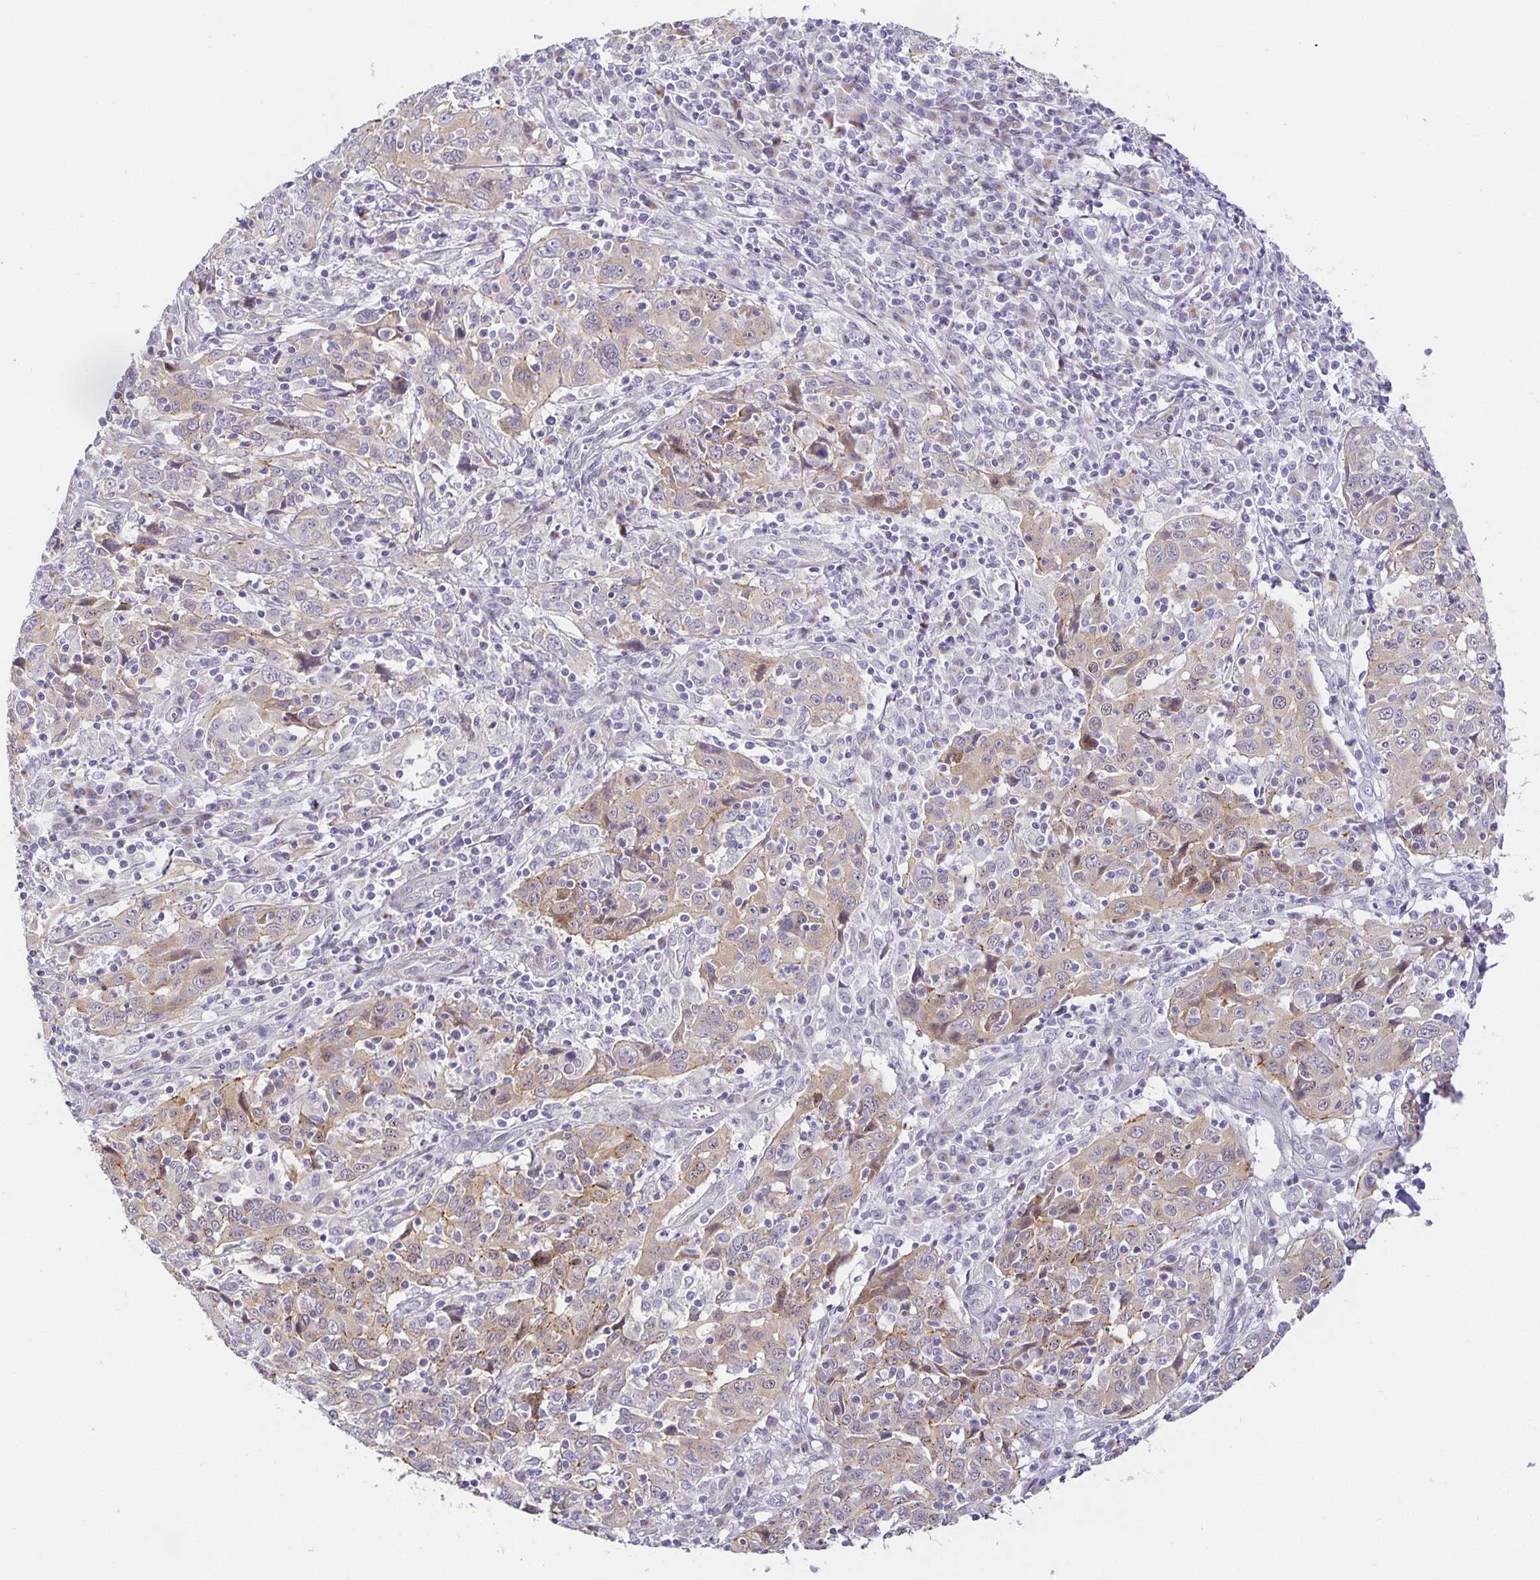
{"staining": {"intensity": "weak", "quantity": "25%-75%", "location": "cytoplasmic/membranous"}, "tissue": "cervical cancer", "cell_type": "Tumor cells", "image_type": "cancer", "snomed": [{"axis": "morphology", "description": "Squamous cell carcinoma, NOS"}, {"axis": "topography", "description": "Cervix"}], "caption": "Immunohistochemistry (IHC) histopathology image of neoplastic tissue: human cervical squamous cell carcinoma stained using immunohistochemistry (IHC) displays low levels of weak protein expression localized specifically in the cytoplasmic/membranous of tumor cells, appearing as a cytoplasmic/membranous brown color.", "gene": "TJP3", "patient": {"sex": "female", "age": 46}}